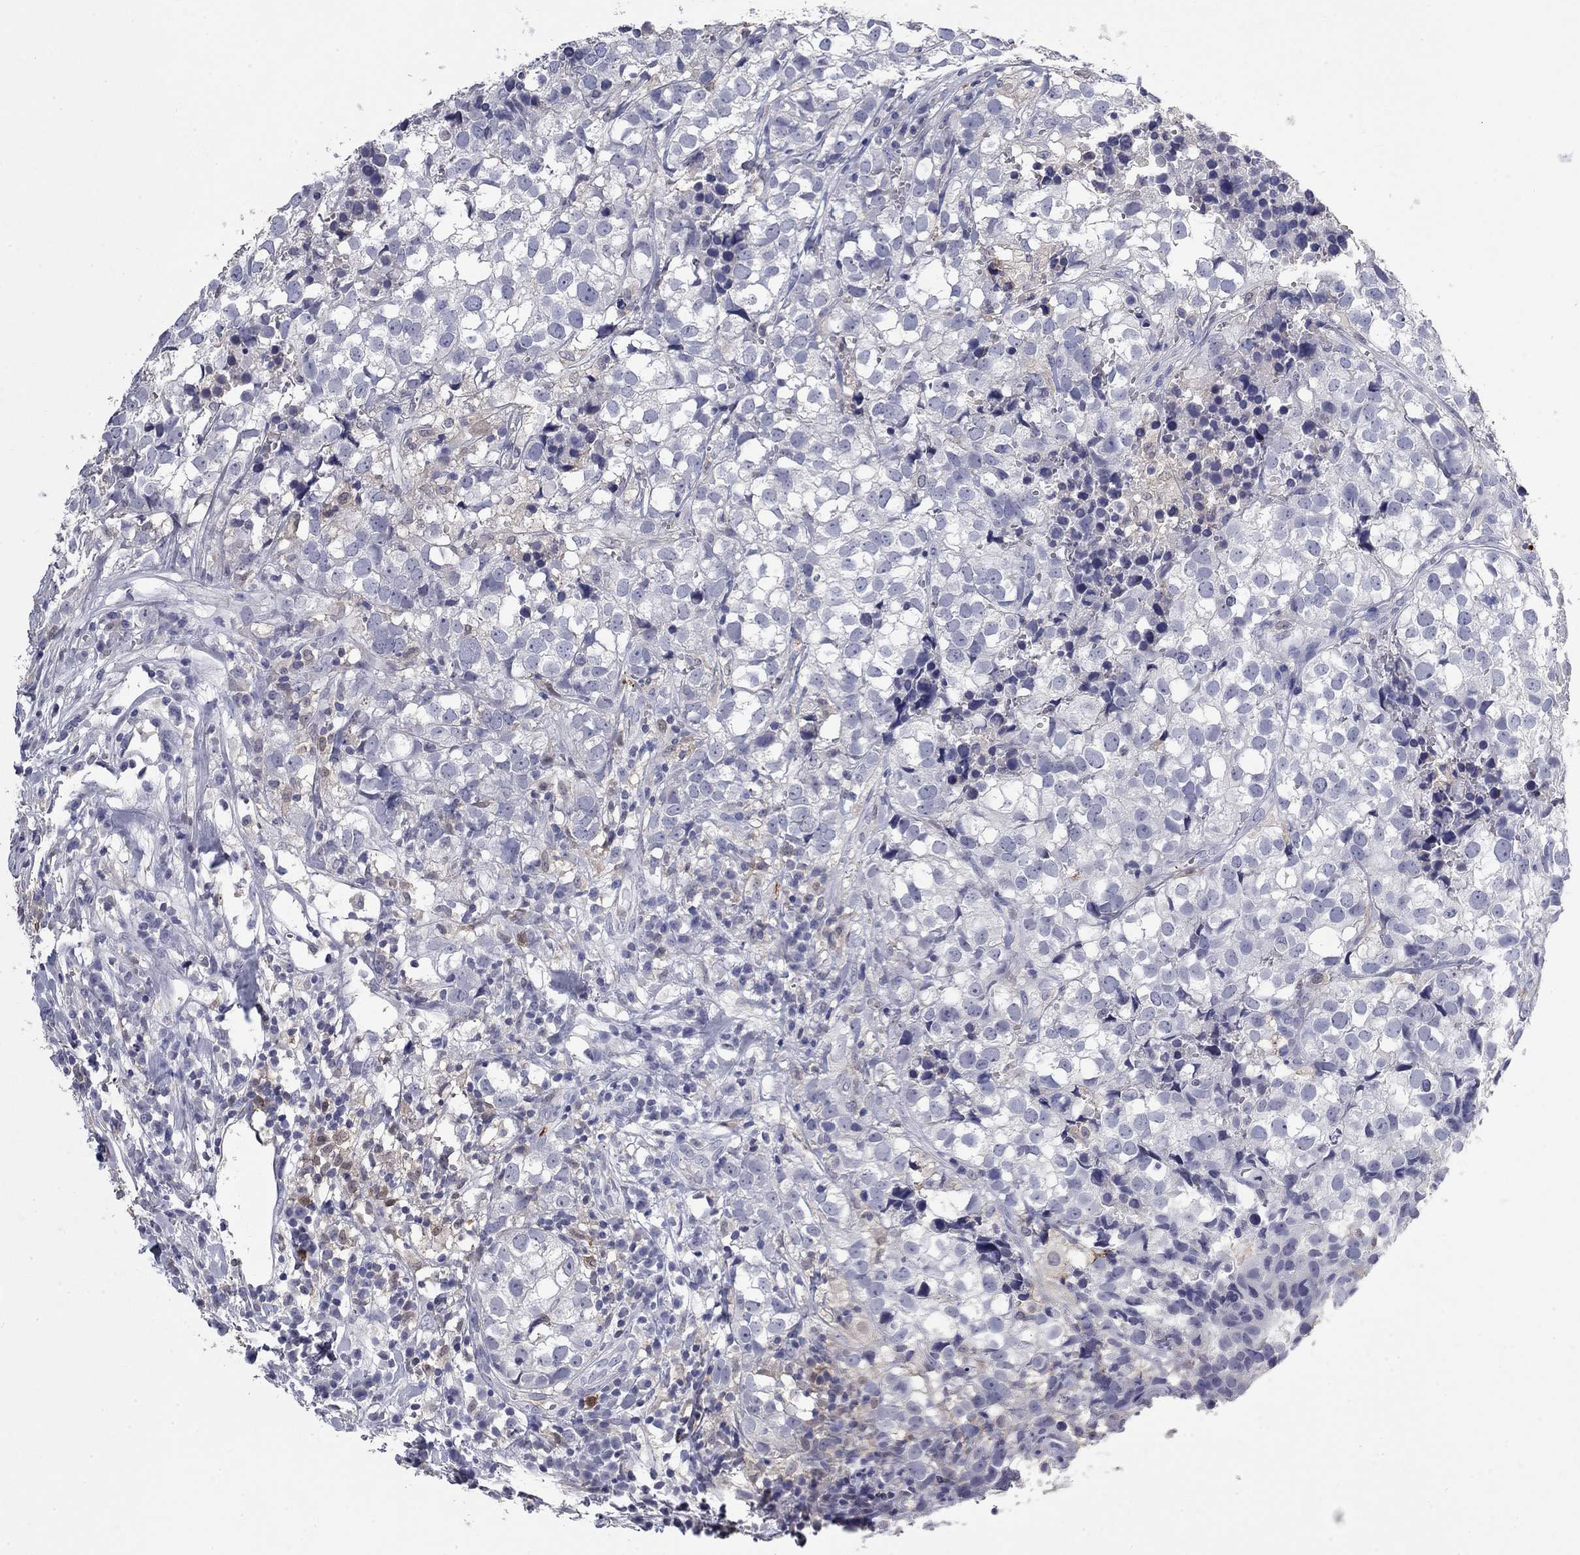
{"staining": {"intensity": "weak", "quantity": "<25%", "location": "cytoplasmic/membranous"}, "tissue": "breast cancer", "cell_type": "Tumor cells", "image_type": "cancer", "snomed": [{"axis": "morphology", "description": "Duct carcinoma"}, {"axis": "topography", "description": "Breast"}], "caption": "Tumor cells show no significant protein positivity in breast cancer (invasive ductal carcinoma).", "gene": "PLEK", "patient": {"sex": "female", "age": 30}}